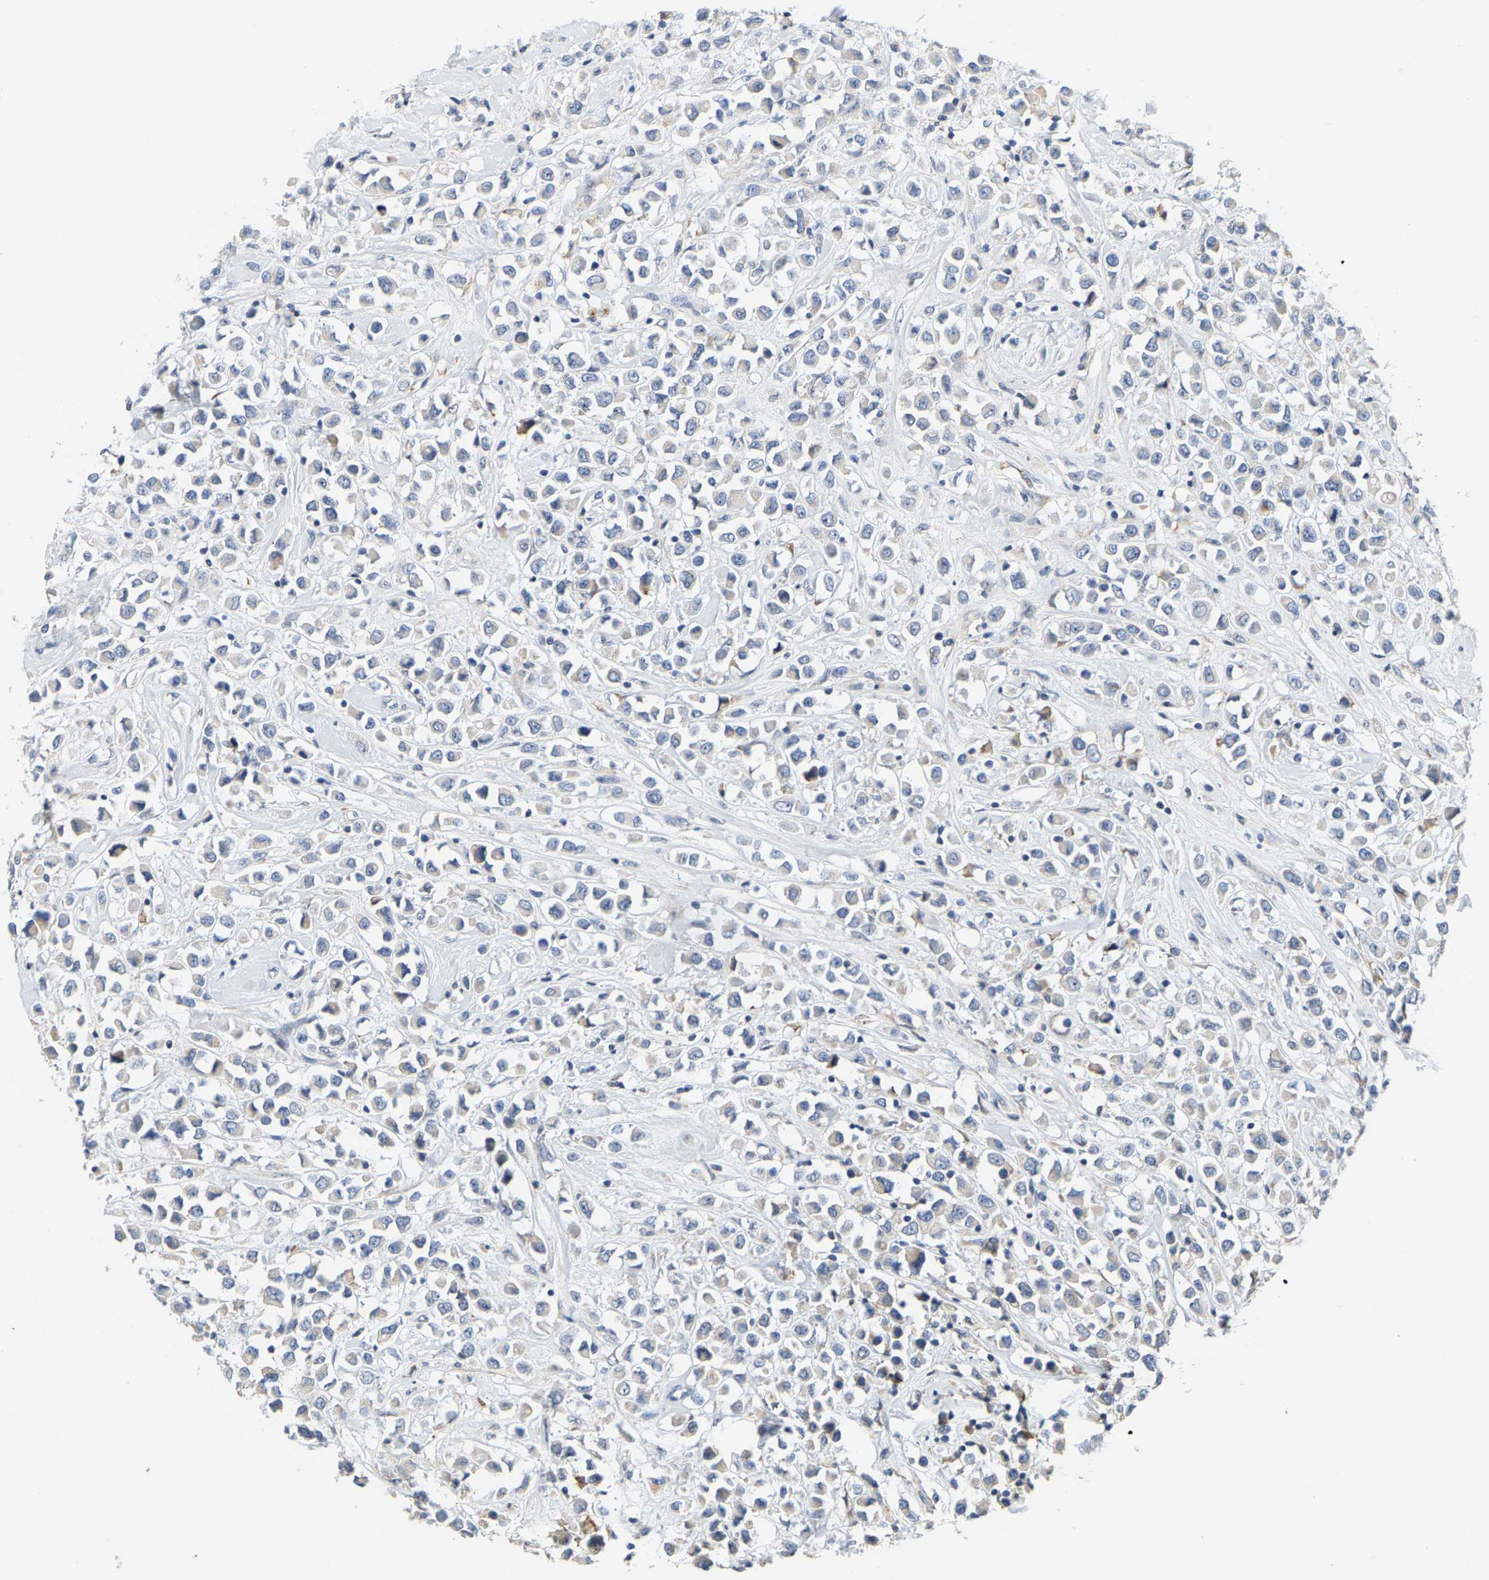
{"staining": {"intensity": "negative", "quantity": "none", "location": "none"}, "tissue": "breast cancer", "cell_type": "Tumor cells", "image_type": "cancer", "snomed": [{"axis": "morphology", "description": "Duct carcinoma"}, {"axis": "topography", "description": "Breast"}], "caption": "The histopathology image reveals no significant positivity in tumor cells of breast cancer.", "gene": "CIDEC", "patient": {"sex": "female", "age": 61}}